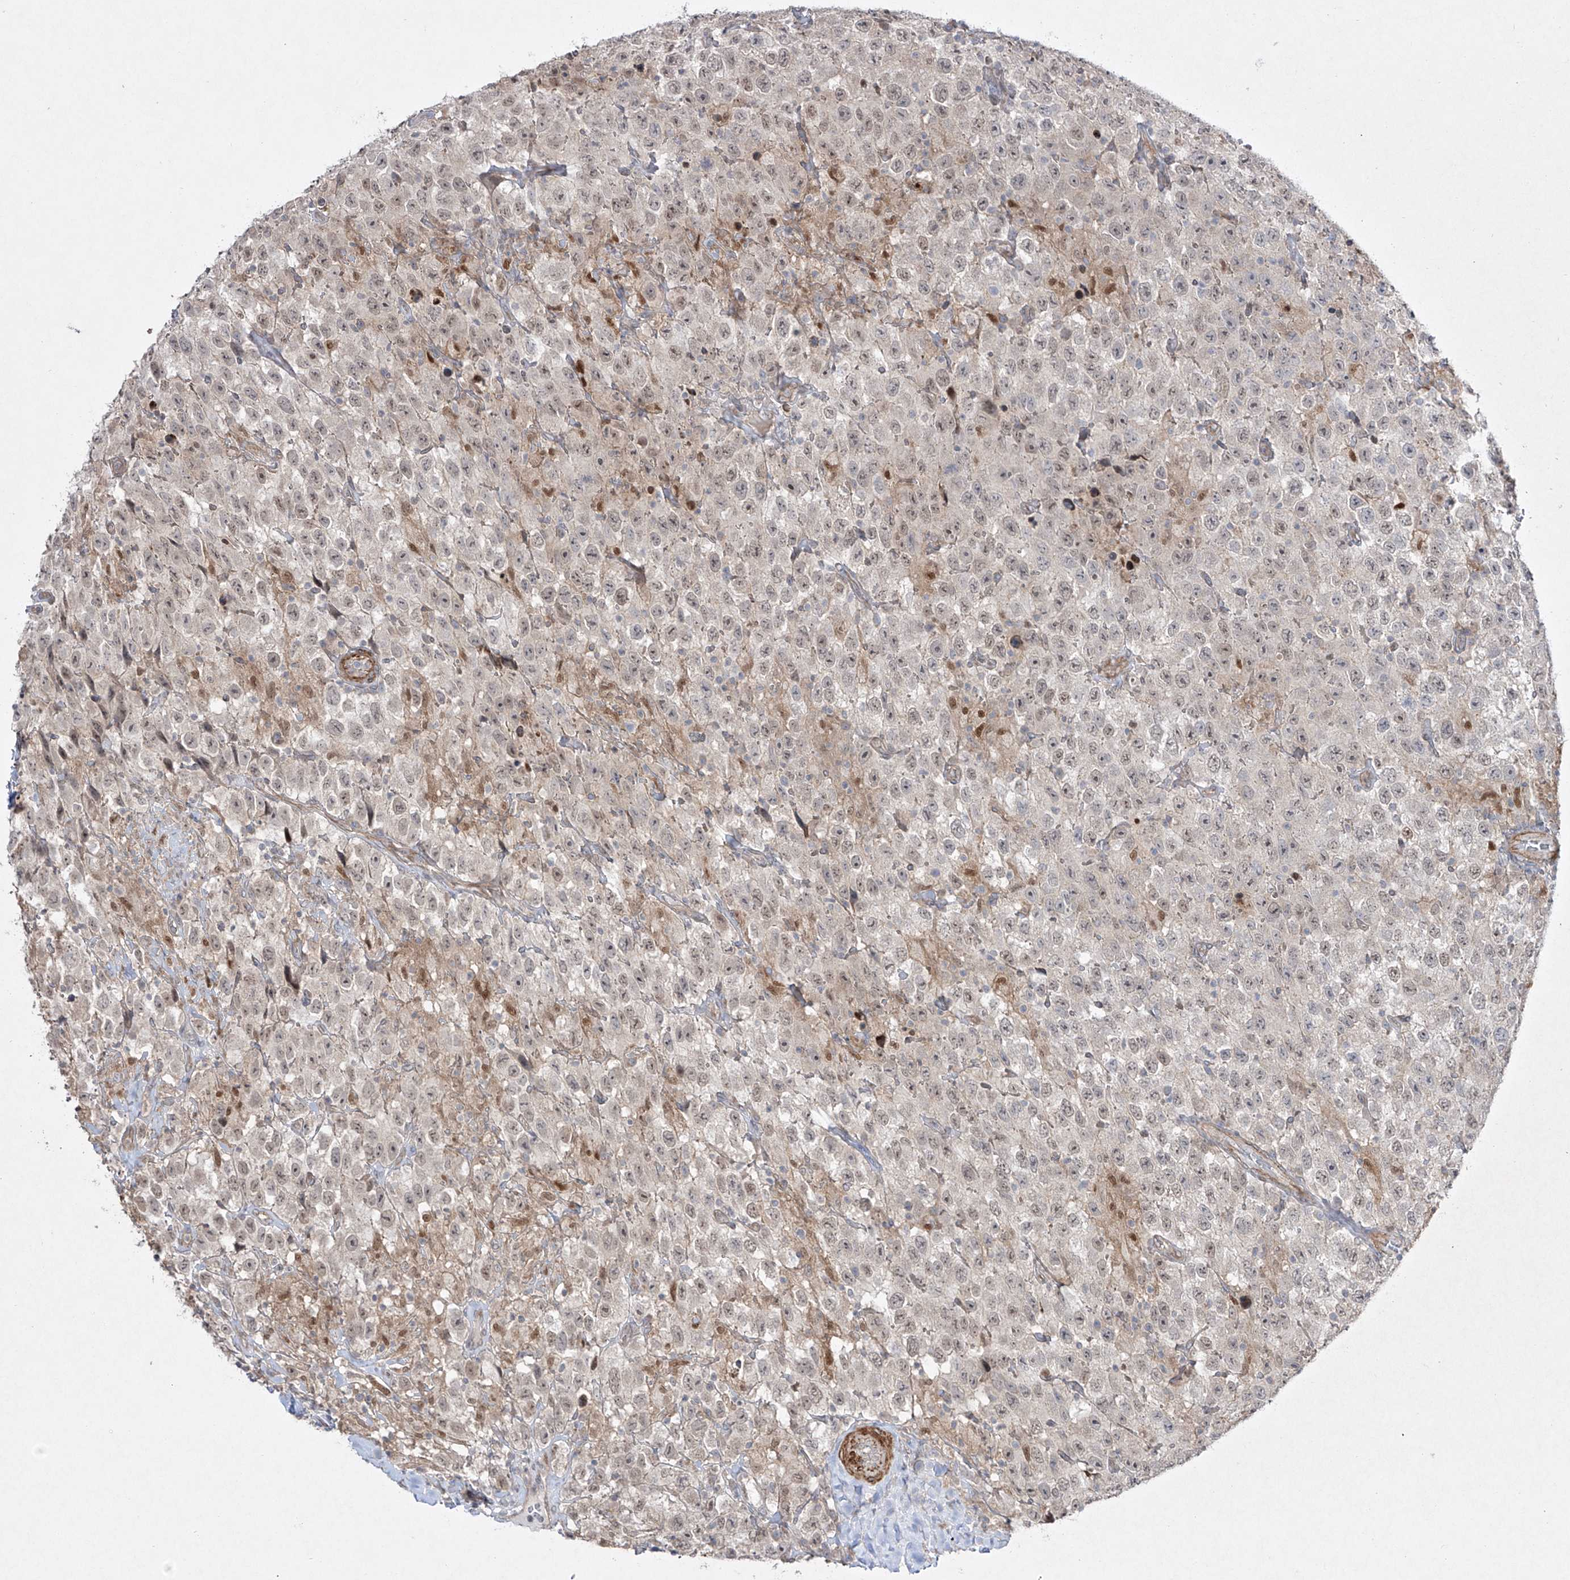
{"staining": {"intensity": "negative", "quantity": "none", "location": "none"}, "tissue": "testis cancer", "cell_type": "Tumor cells", "image_type": "cancer", "snomed": [{"axis": "morphology", "description": "Seminoma, NOS"}, {"axis": "topography", "description": "Testis"}], "caption": "Seminoma (testis) stained for a protein using immunohistochemistry (IHC) exhibits no expression tumor cells.", "gene": "KDM1B", "patient": {"sex": "male", "age": 41}}